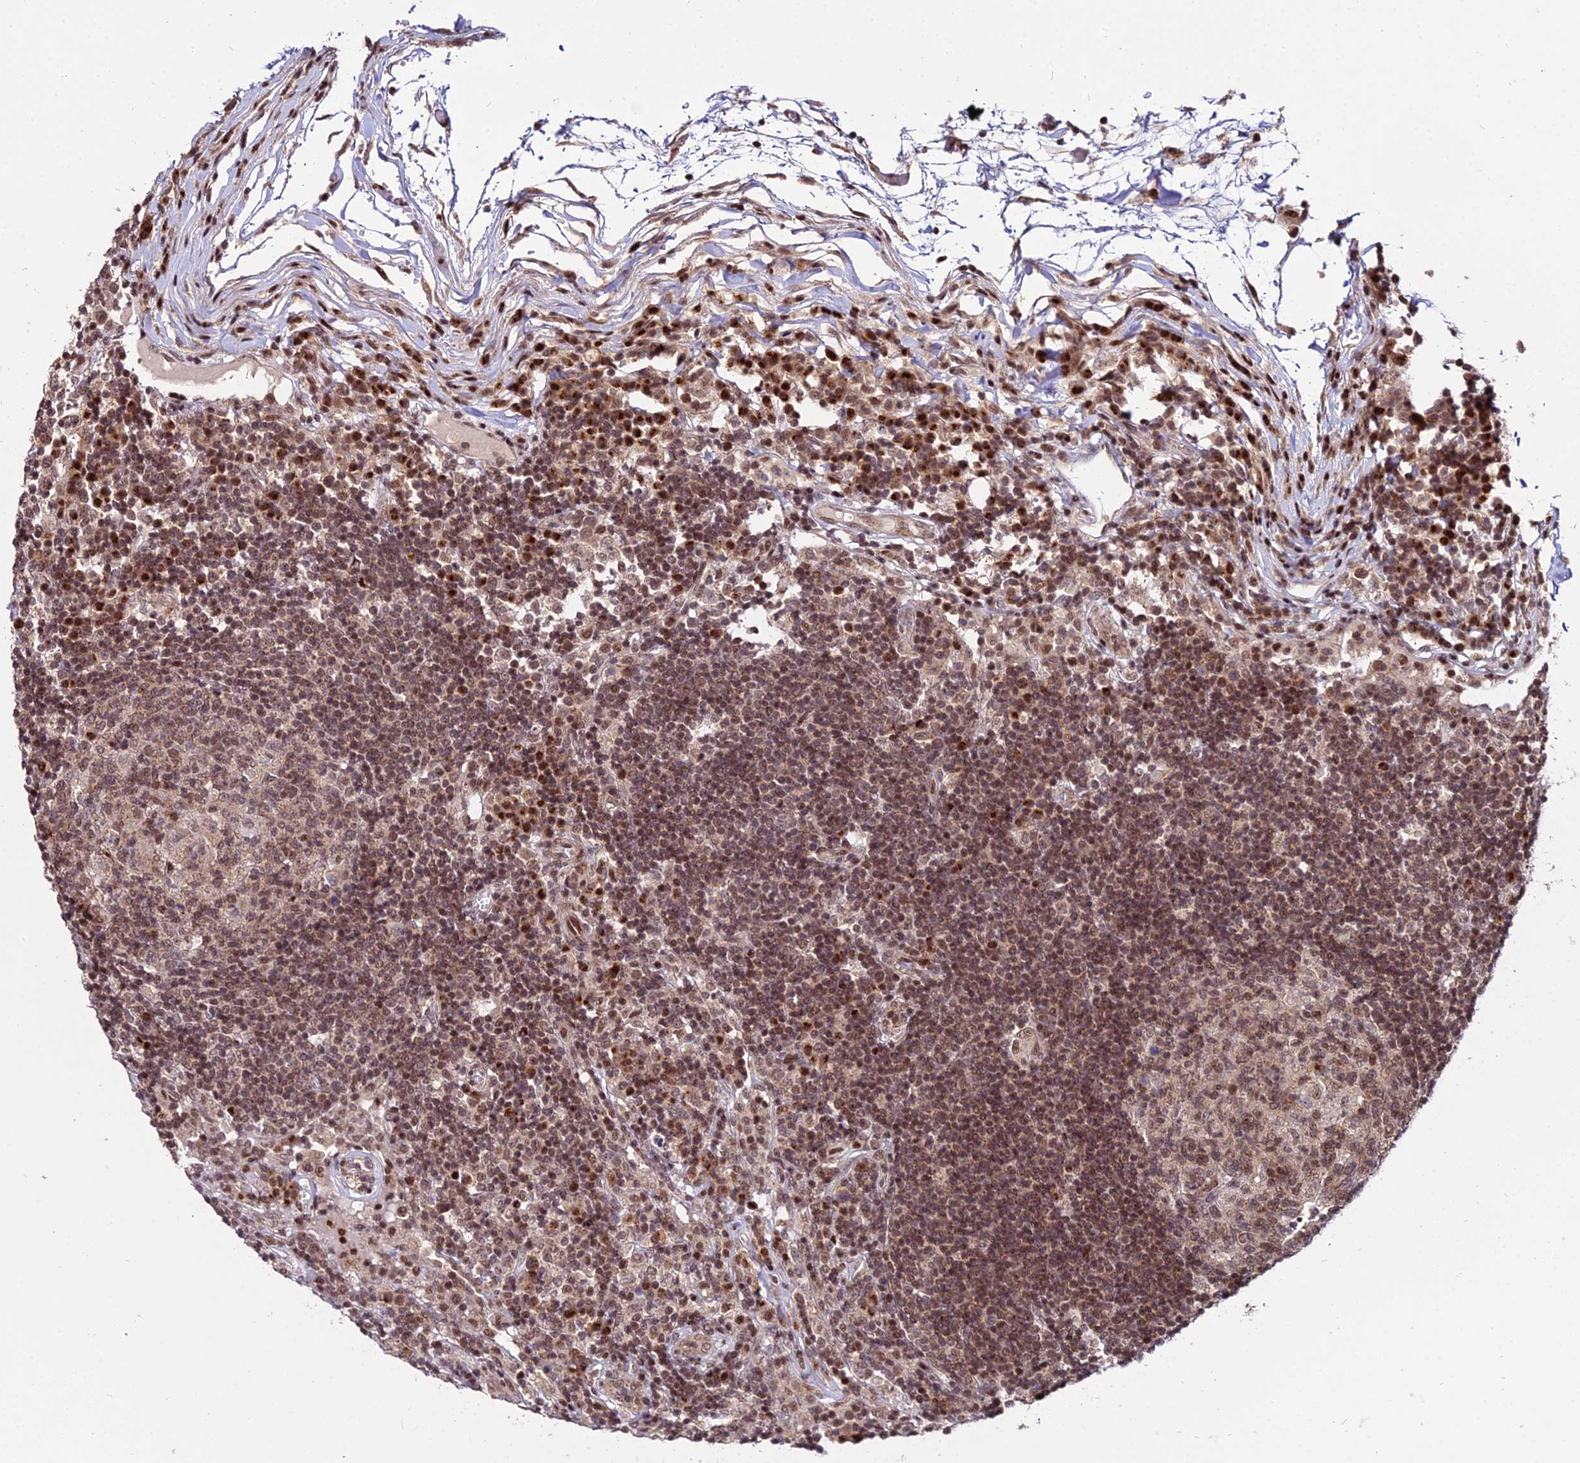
{"staining": {"intensity": "moderate", "quantity": ">75%", "location": "cytoplasmic/membranous,nuclear"}, "tissue": "lymph node", "cell_type": "Germinal center cells", "image_type": "normal", "snomed": [{"axis": "morphology", "description": "Normal tissue, NOS"}, {"axis": "topography", "description": "Lymph node"}], "caption": "This is a micrograph of IHC staining of unremarkable lymph node, which shows moderate positivity in the cytoplasmic/membranous,nuclear of germinal center cells.", "gene": "CIB3", "patient": {"sex": "female", "age": 53}}